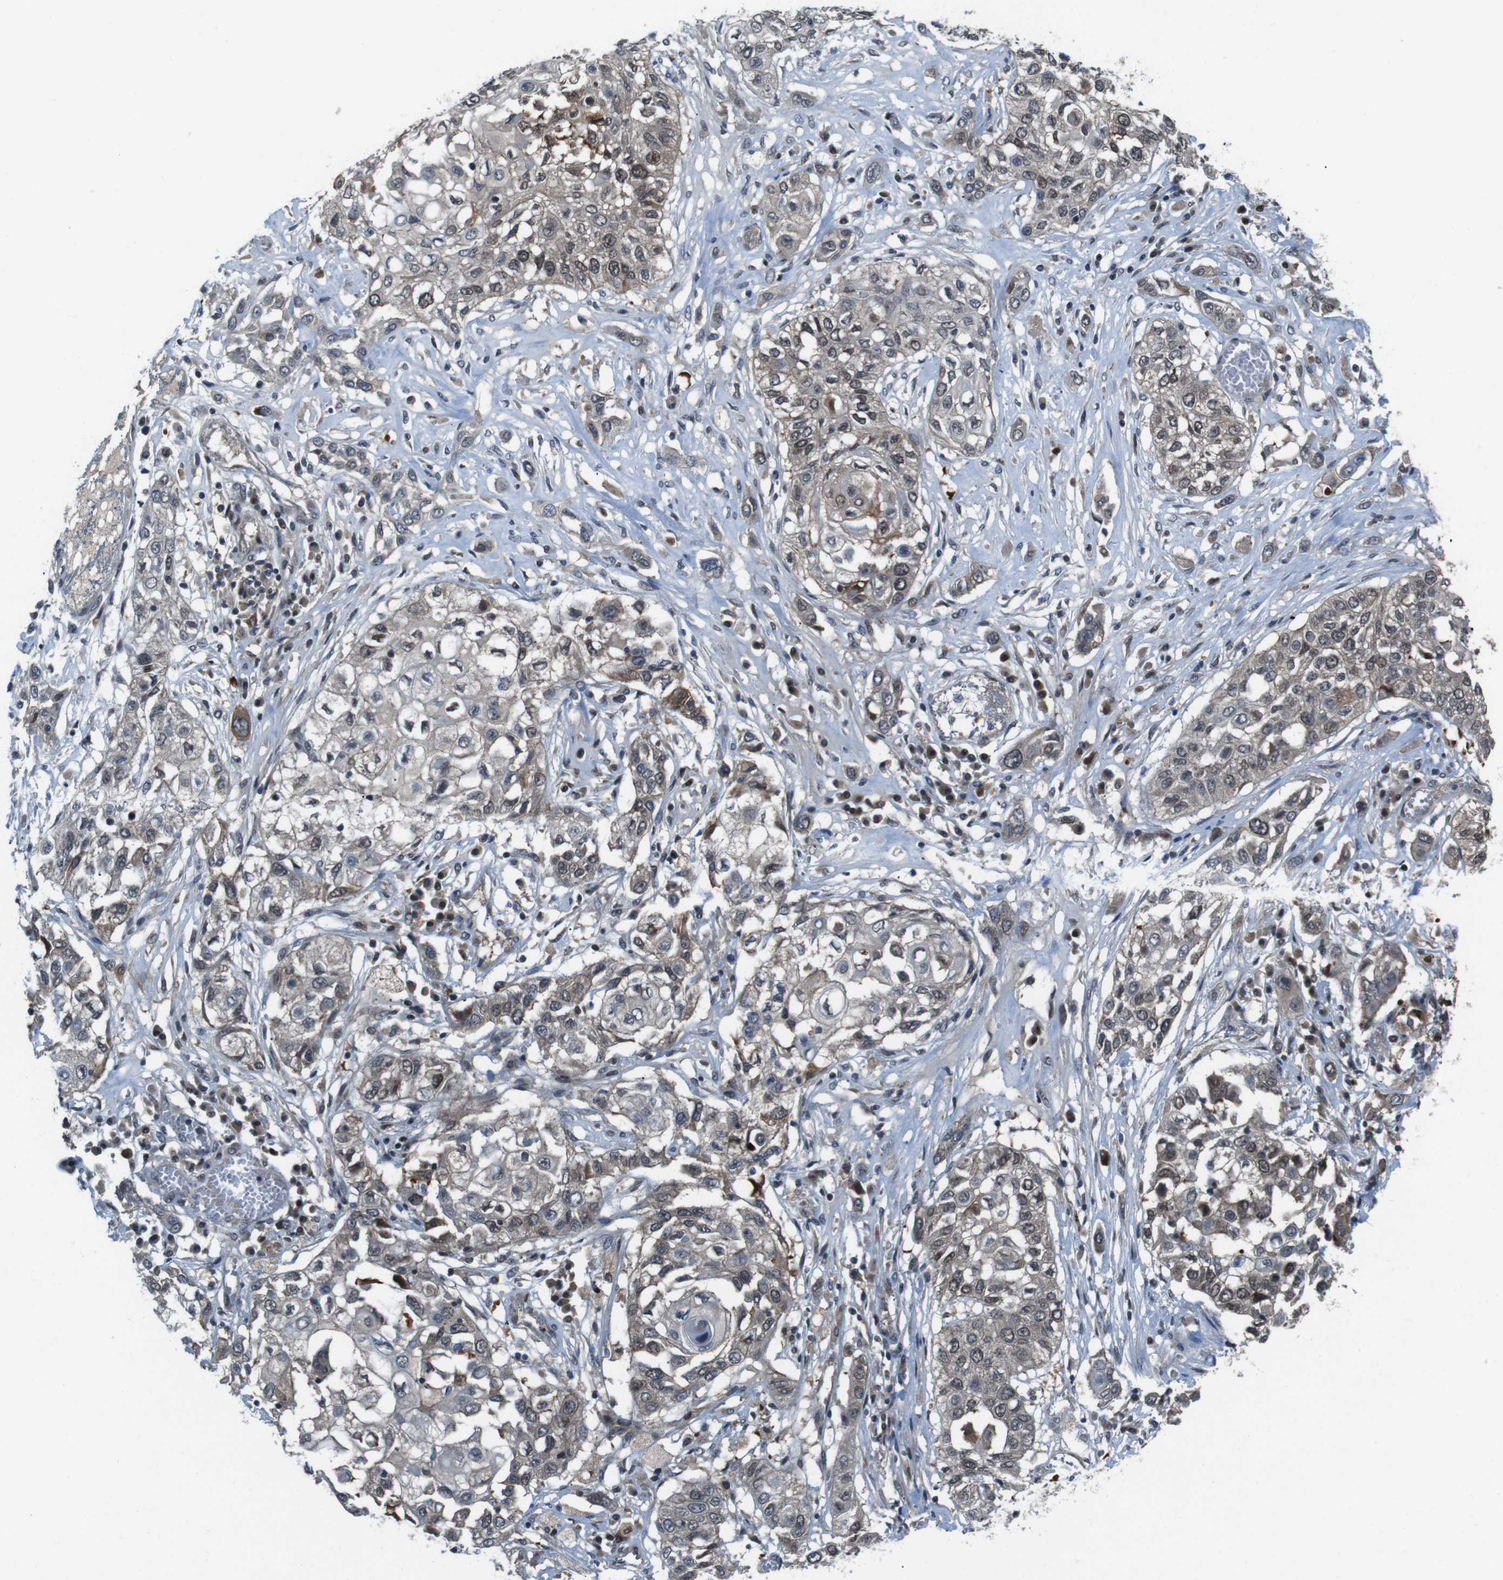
{"staining": {"intensity": "weak", "quantity": ">75%", "location": "cytoplasmic/membranous,nuclear"}, "tissue": "lung cancer", "cell_type": "Tumor cells", "image_type": "cancer", "snomed": [{"axis": "morphology", "description": "Squamous cell carcinoma, NOS"}, {"axis": "topography", "description": "Lung"}], "caption": "Immunohistochemical staining of lung squamous cell carcinoma displays weak cytoplasmic/membranous and nuclear protein positivity in about >75% of tumor cells.", "gene": "LRP5", "patient": {"sex": "male", "age": 71}}